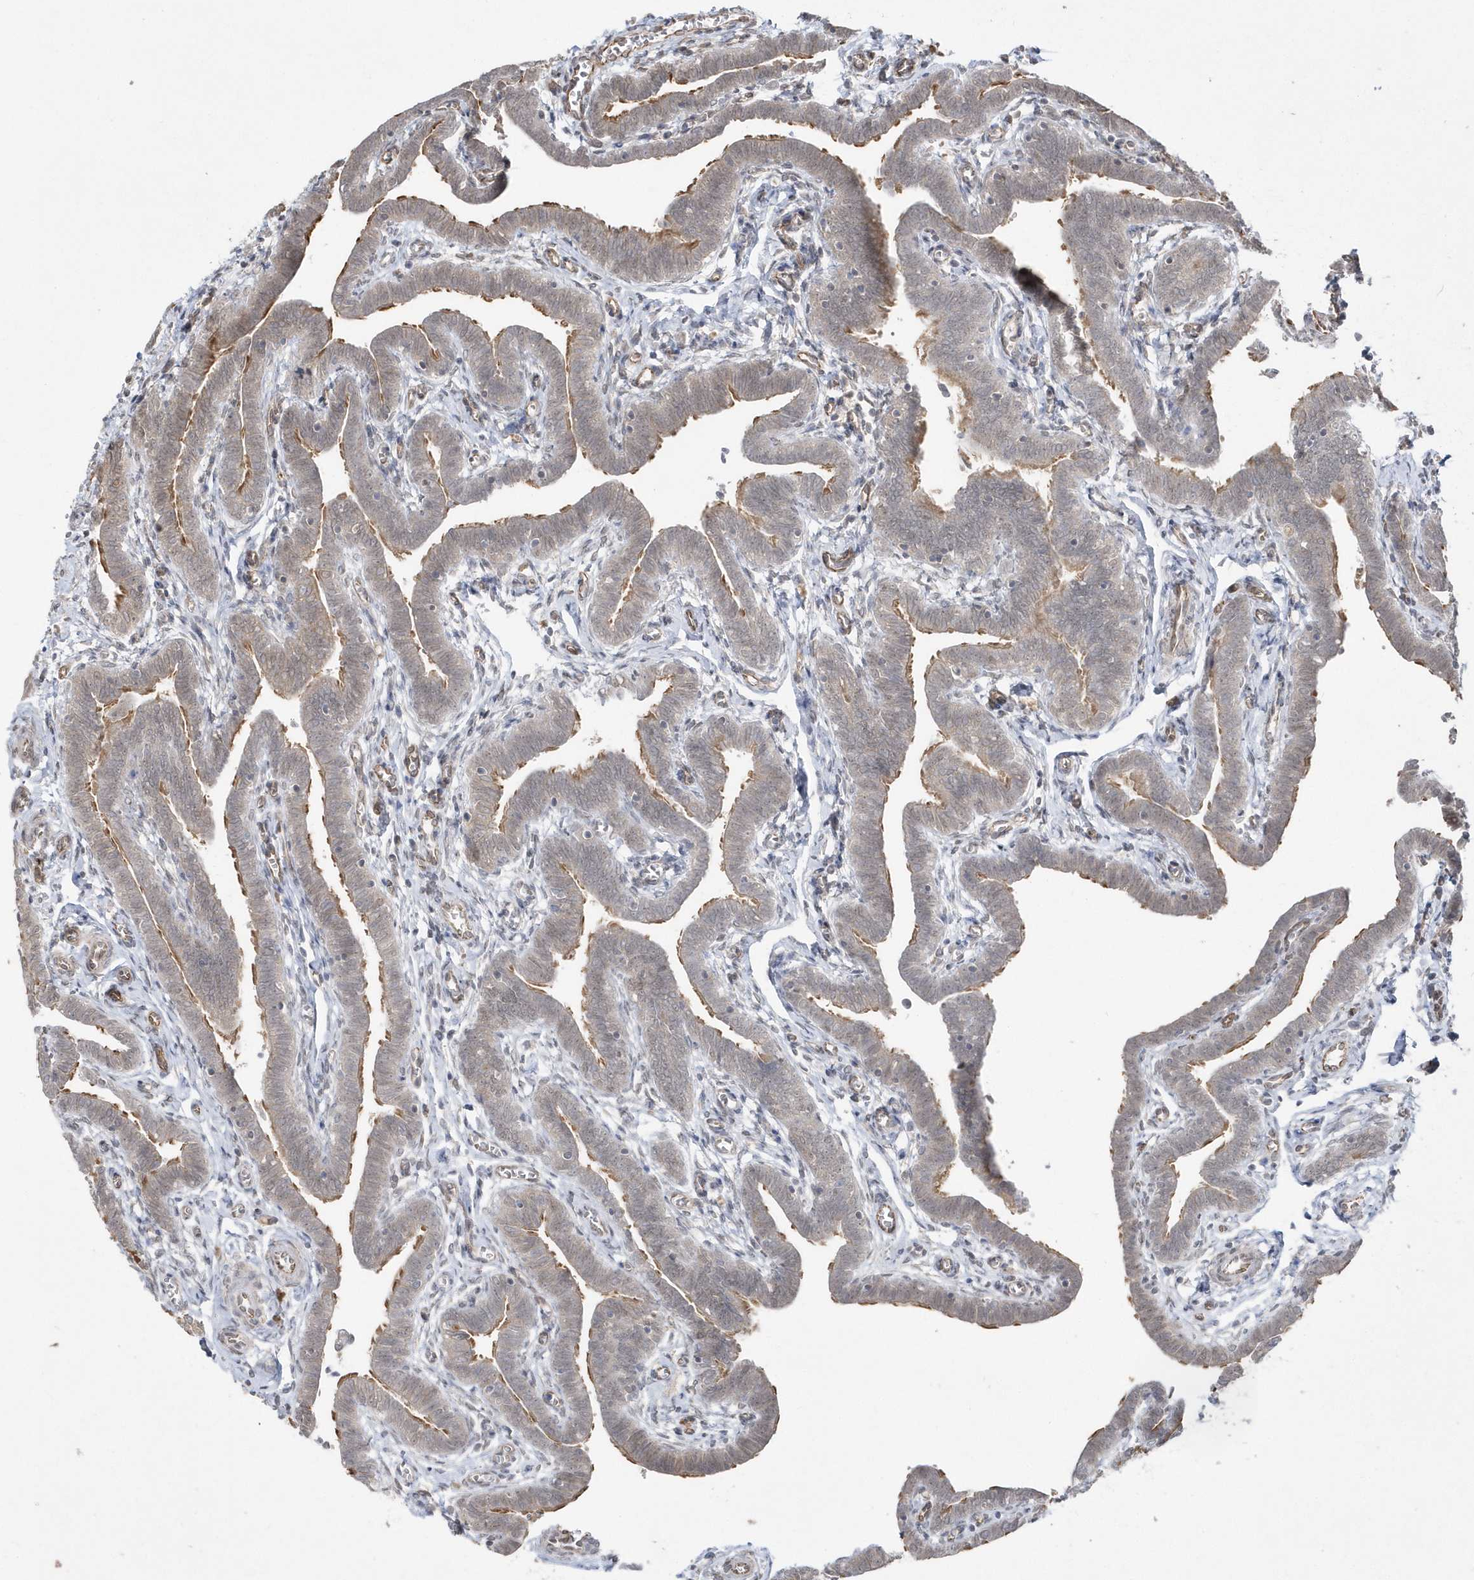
{"staining": {"intensity": "moderate", "quantity": ">75%", "location": "cytoplasmic/membranous"}, "tissue": "fallopian tube", "cell_type": "Glandular cells", "image_type": "normal", "snomed": [{"axis": "morphology", "description": "Normal tissue, NOS"}, {"axis": "topography", "description": "Fallopian tube"}], "caption": "Approximately >75% of glandular cells in benign fallopian tube display moderate cytoplasmic/membranous protein positivity as visualized by brown immunohistochemical staining.", "gene": "DHX57", "patient": {"sex": "female", "age": 36}}